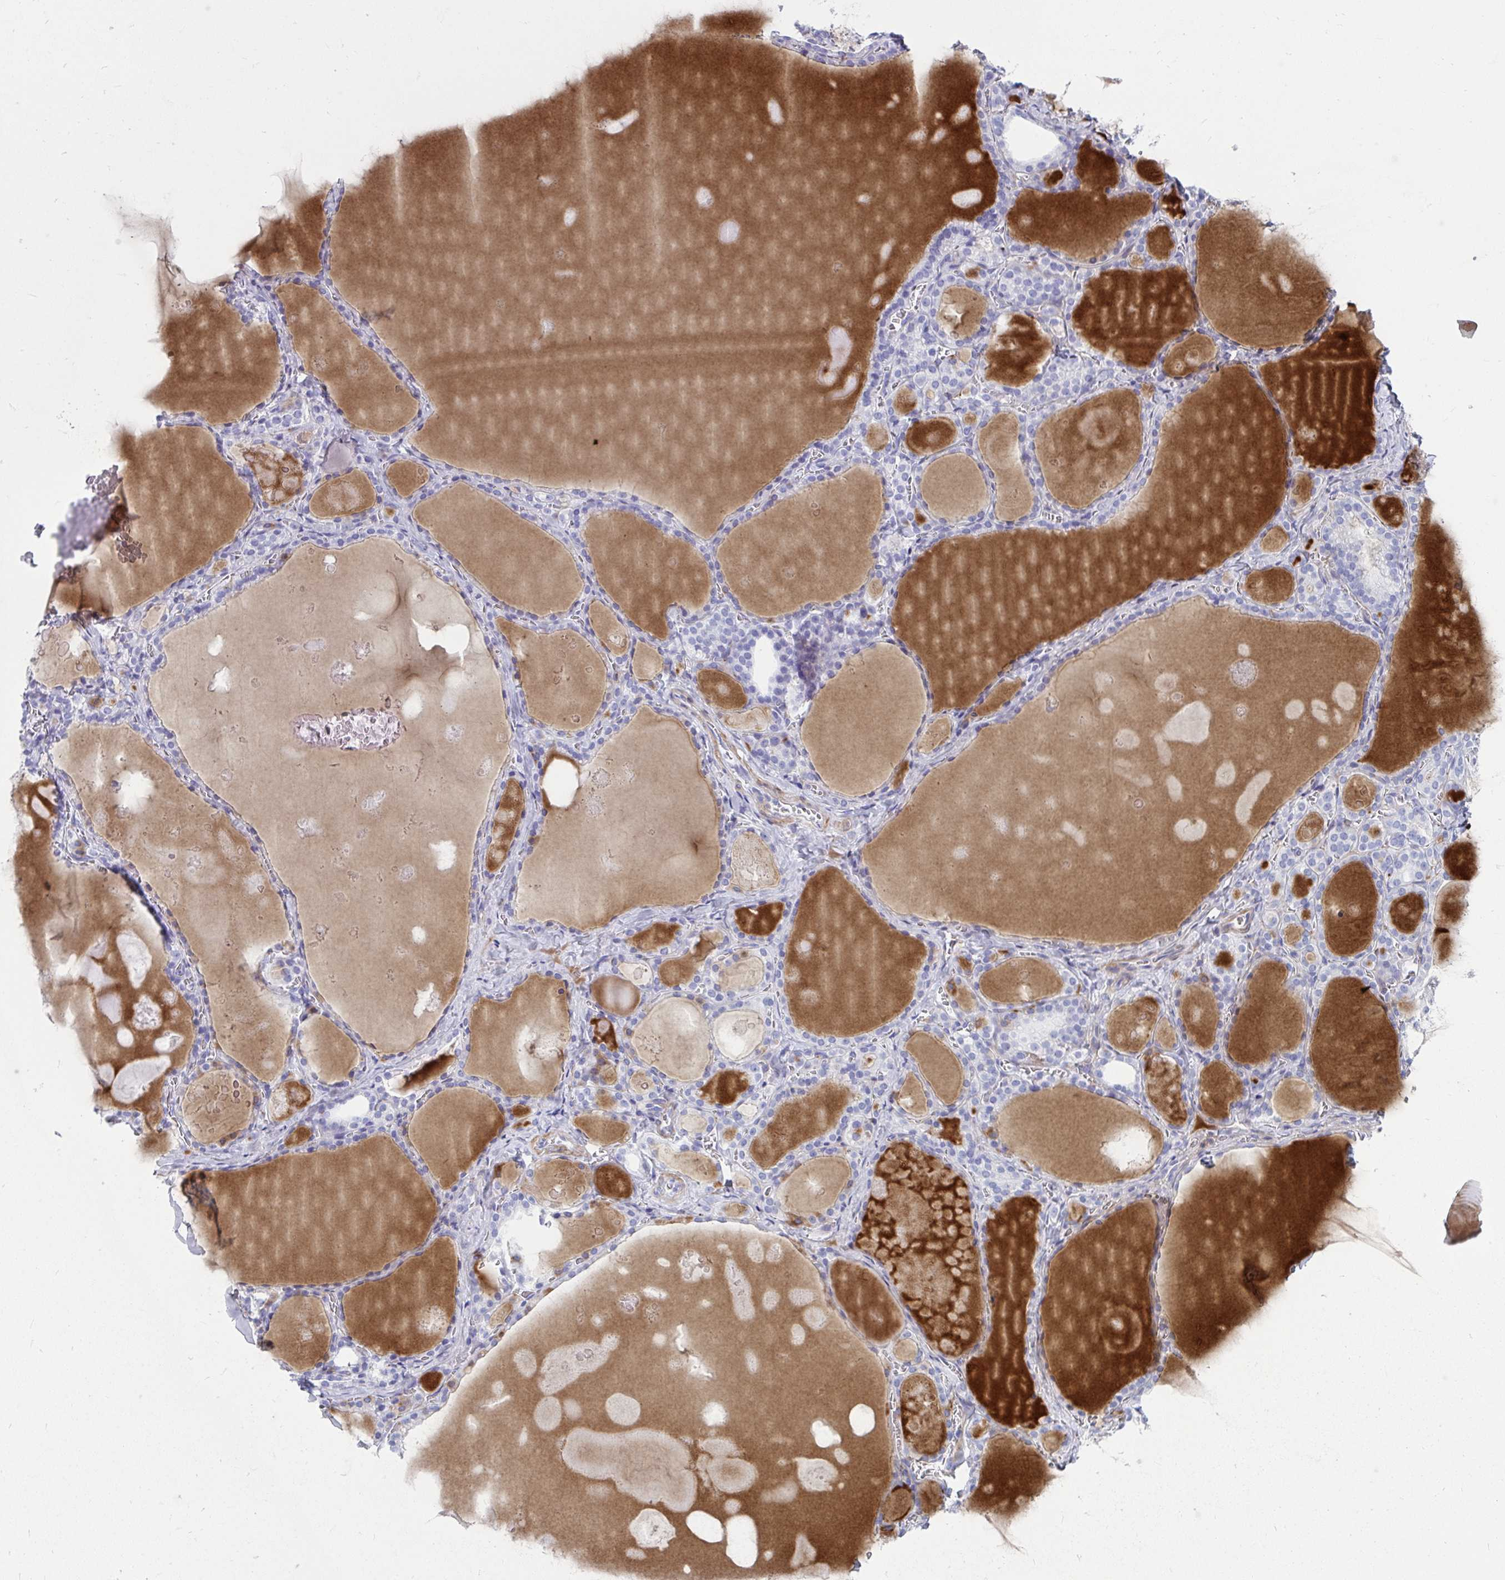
{"staining": {"intensity": "negative", "quantity": "none", "location": "none"}, "tissue": "thyroid gland", "cell_type": "Glandular cells", "image_type": "normal", "snomed": [{"axis": "morphology", "description": "Normal tissue, NOS"}, {"axis": "topography", "description": "Thyroid gland"}], "caption": "DAB immunohistochemical staining of benign thyroid gland displays no significant expression in glandular cells.", "gene": "GRXCR2", "patient": {"sex": "male", "age": 56}}